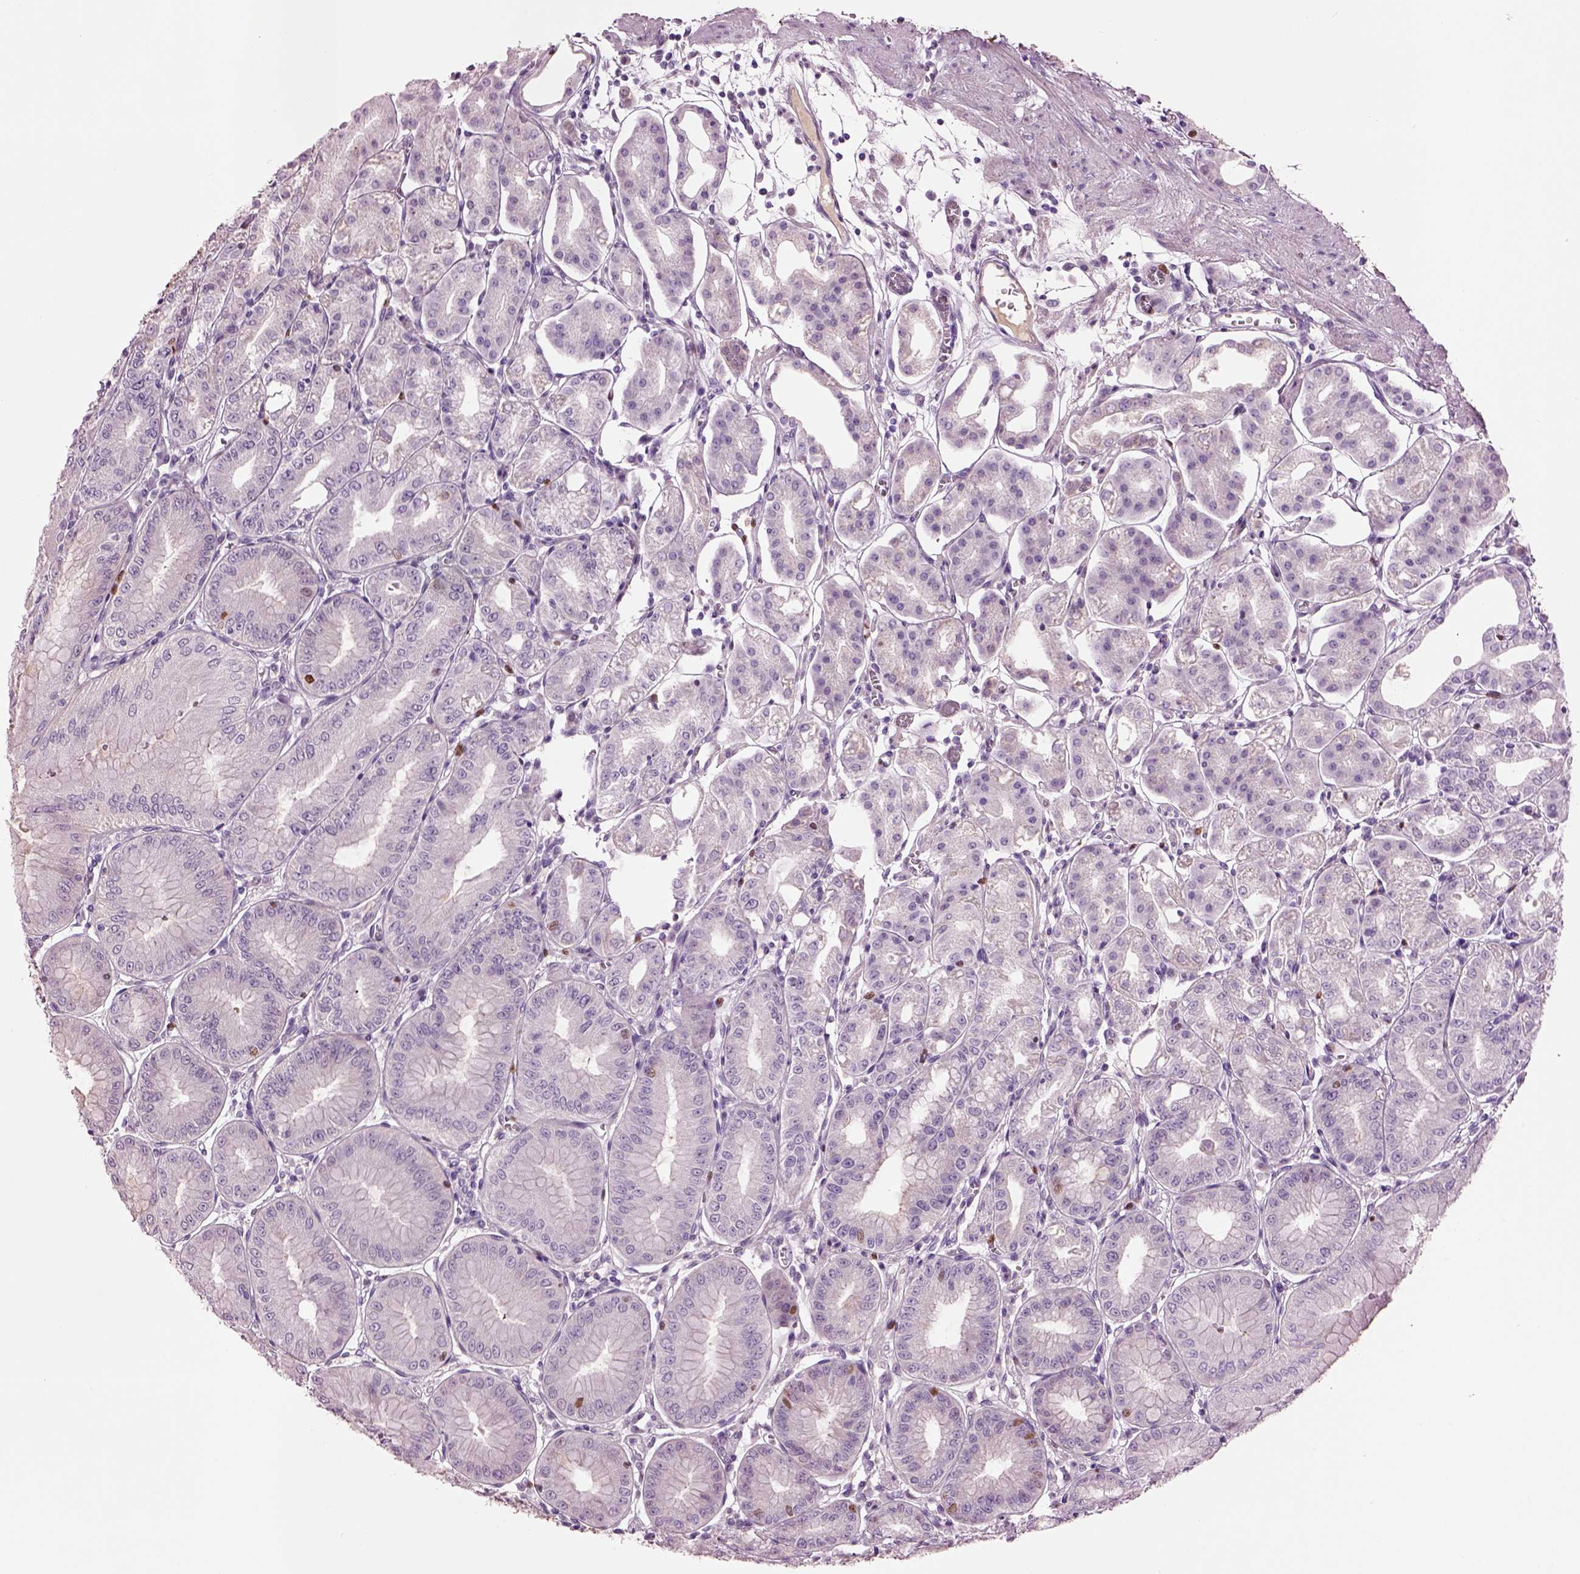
{"staining": {"intensity": "moderate", "quantity": "<25%", "location": "nuclear"}, "tissue": "stomach", "cell_type": "Glandular cells", "image_type": "normal", "snomed": [{"axis": "morphology", "description": "Normal tissue, NOS"}, {"axis": "topography", "description": "Stomach, lower"}], "caption": "Immunohistochemistry (IHC) (DAB (3,3'-diaminobenzidine)) staining of normal stomach demonstrates moderate nuclear protein expression in approximately <25% of glandular cells.", "gene": "DDX3X", "patient": {"sex": "male", "age": 71}}